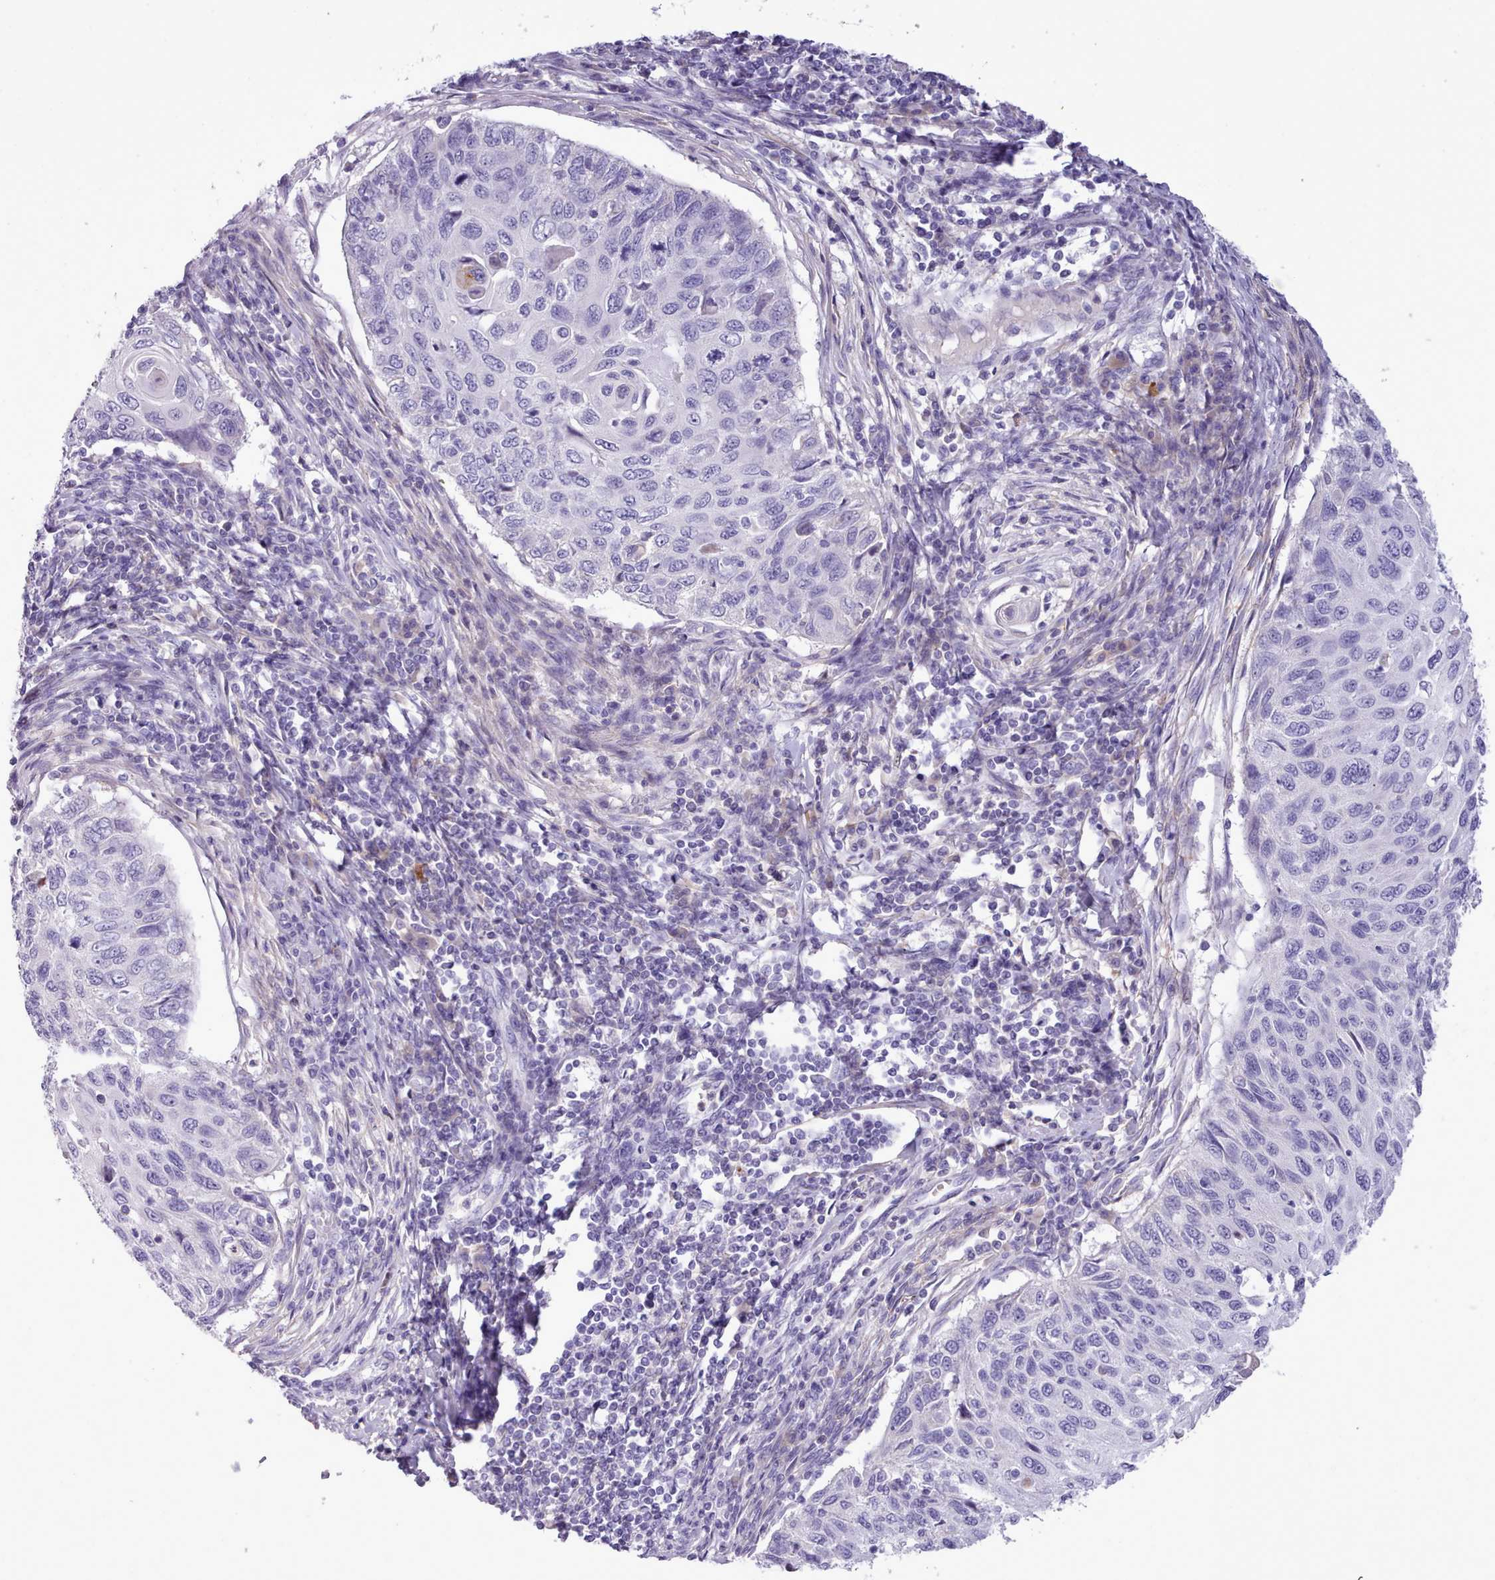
{"staining": {"intensity": "negative", "quantity": "none", "location": "none"}, "tissue": "cervical cancer", "cell_type": "Tumor cells", "image_type": "cancer", "snomed": [{"axis": "morphology", "description": "Squamous cell carcinoma, NOS"}, {"axis": "topography", "description": "Cervix"}], "caption": "Photomicrograph shows no protein positivity in tumor cells of cervical squamous cell carcinoma tissue.", "gene": "CYP2A13", "patient": {"sex": "female", "age": 70}}